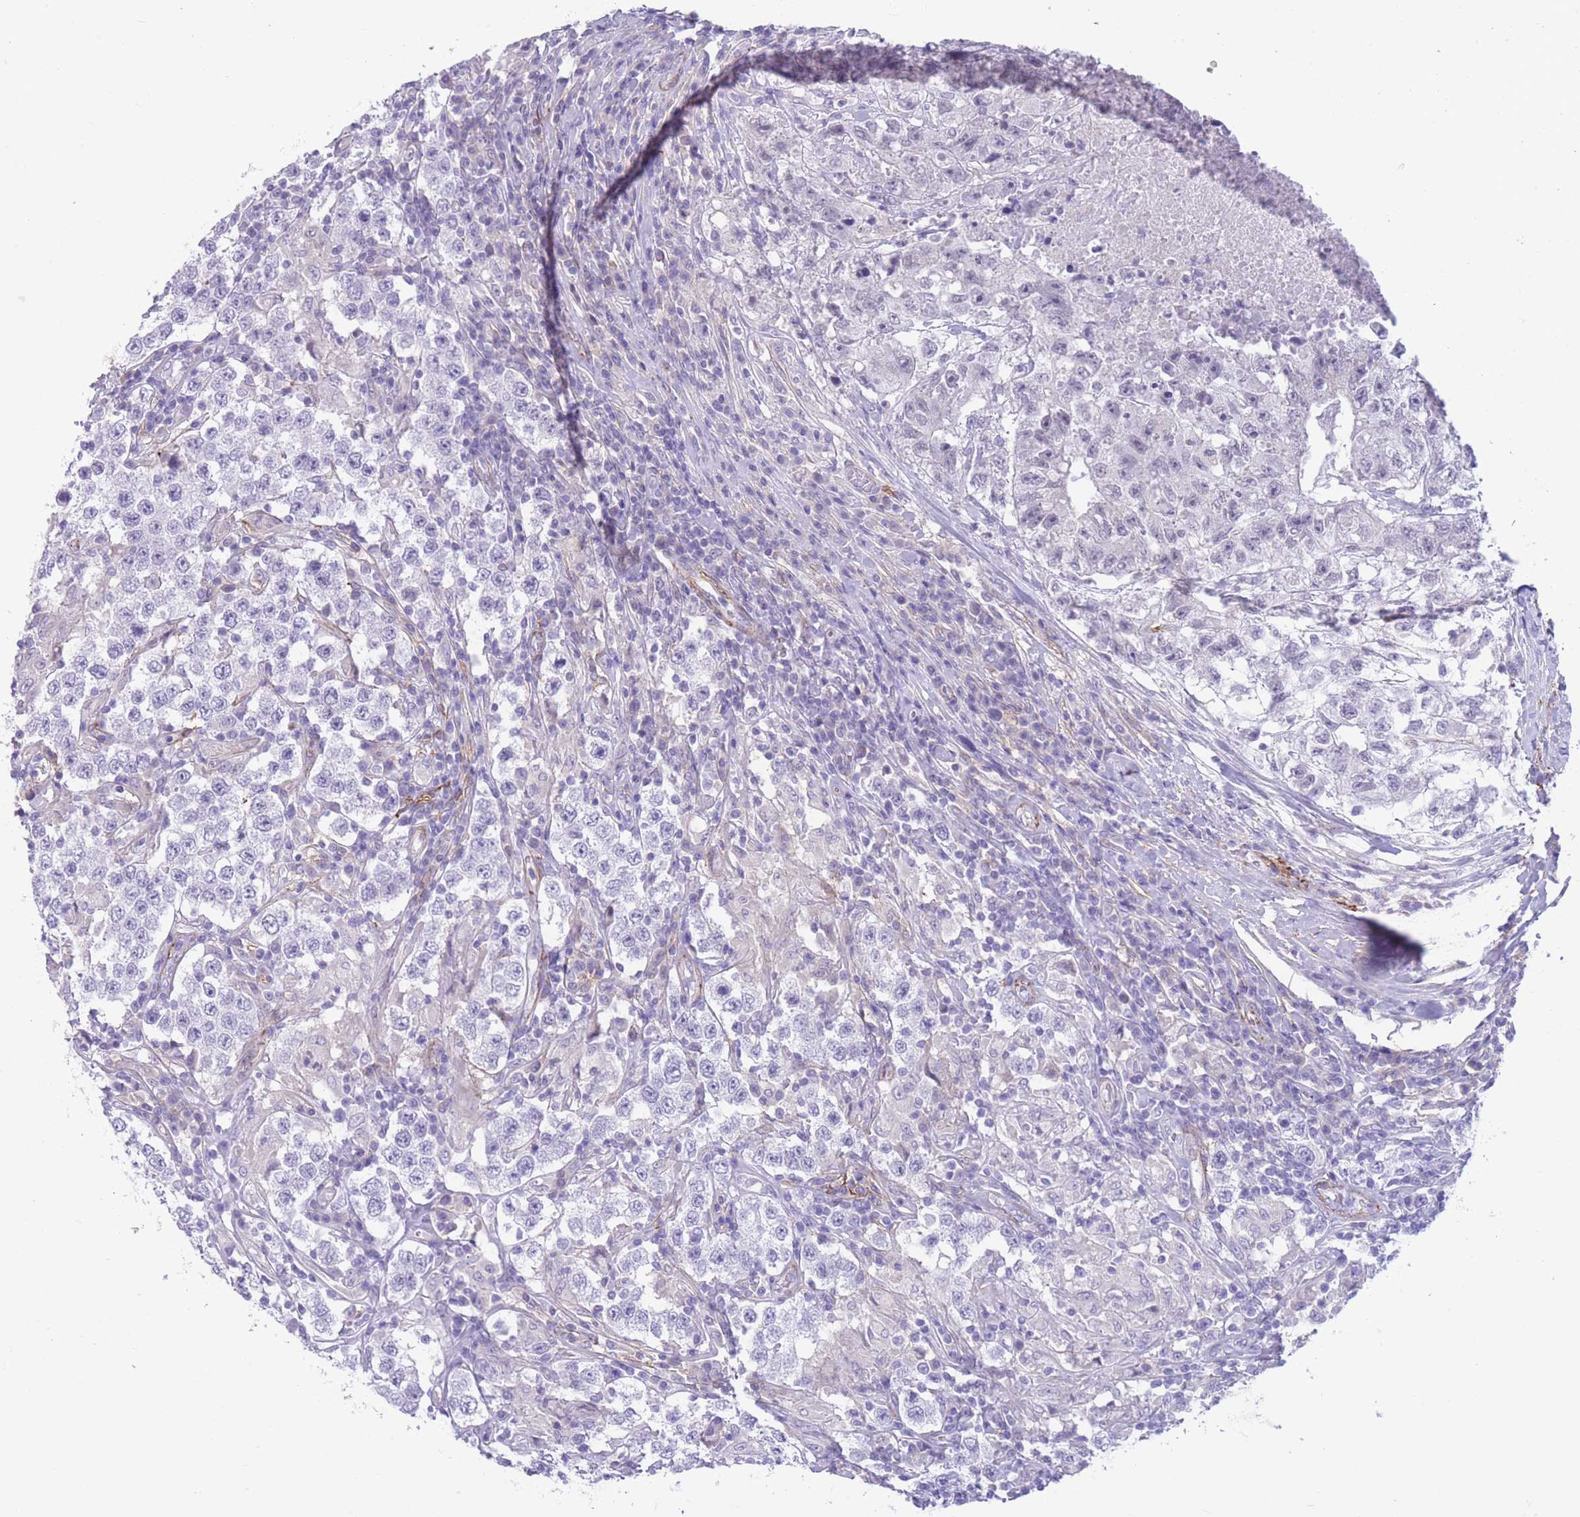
{"staining": {"intensity": "negative", "quantity": "none", "location": "none"}, "tissue": "testis cancer", "cell_type": "Tumor cells", "image_type": "cancer", "snomed": [{"axis": "morphology", "description": "Seminoma, NOS"}, {"axis": "morphology", "description": "Carcinoma, Embryonal, NOS"}, {"axis": "topography", "description": "Testis"}], "caption": "Testis embryonal carcinoma stained for a protein using immunohistochemistry (IHC) displays no expression tumor cells.", "gene": "DPYD", "patient": {"sex": "male", "age": 41}}